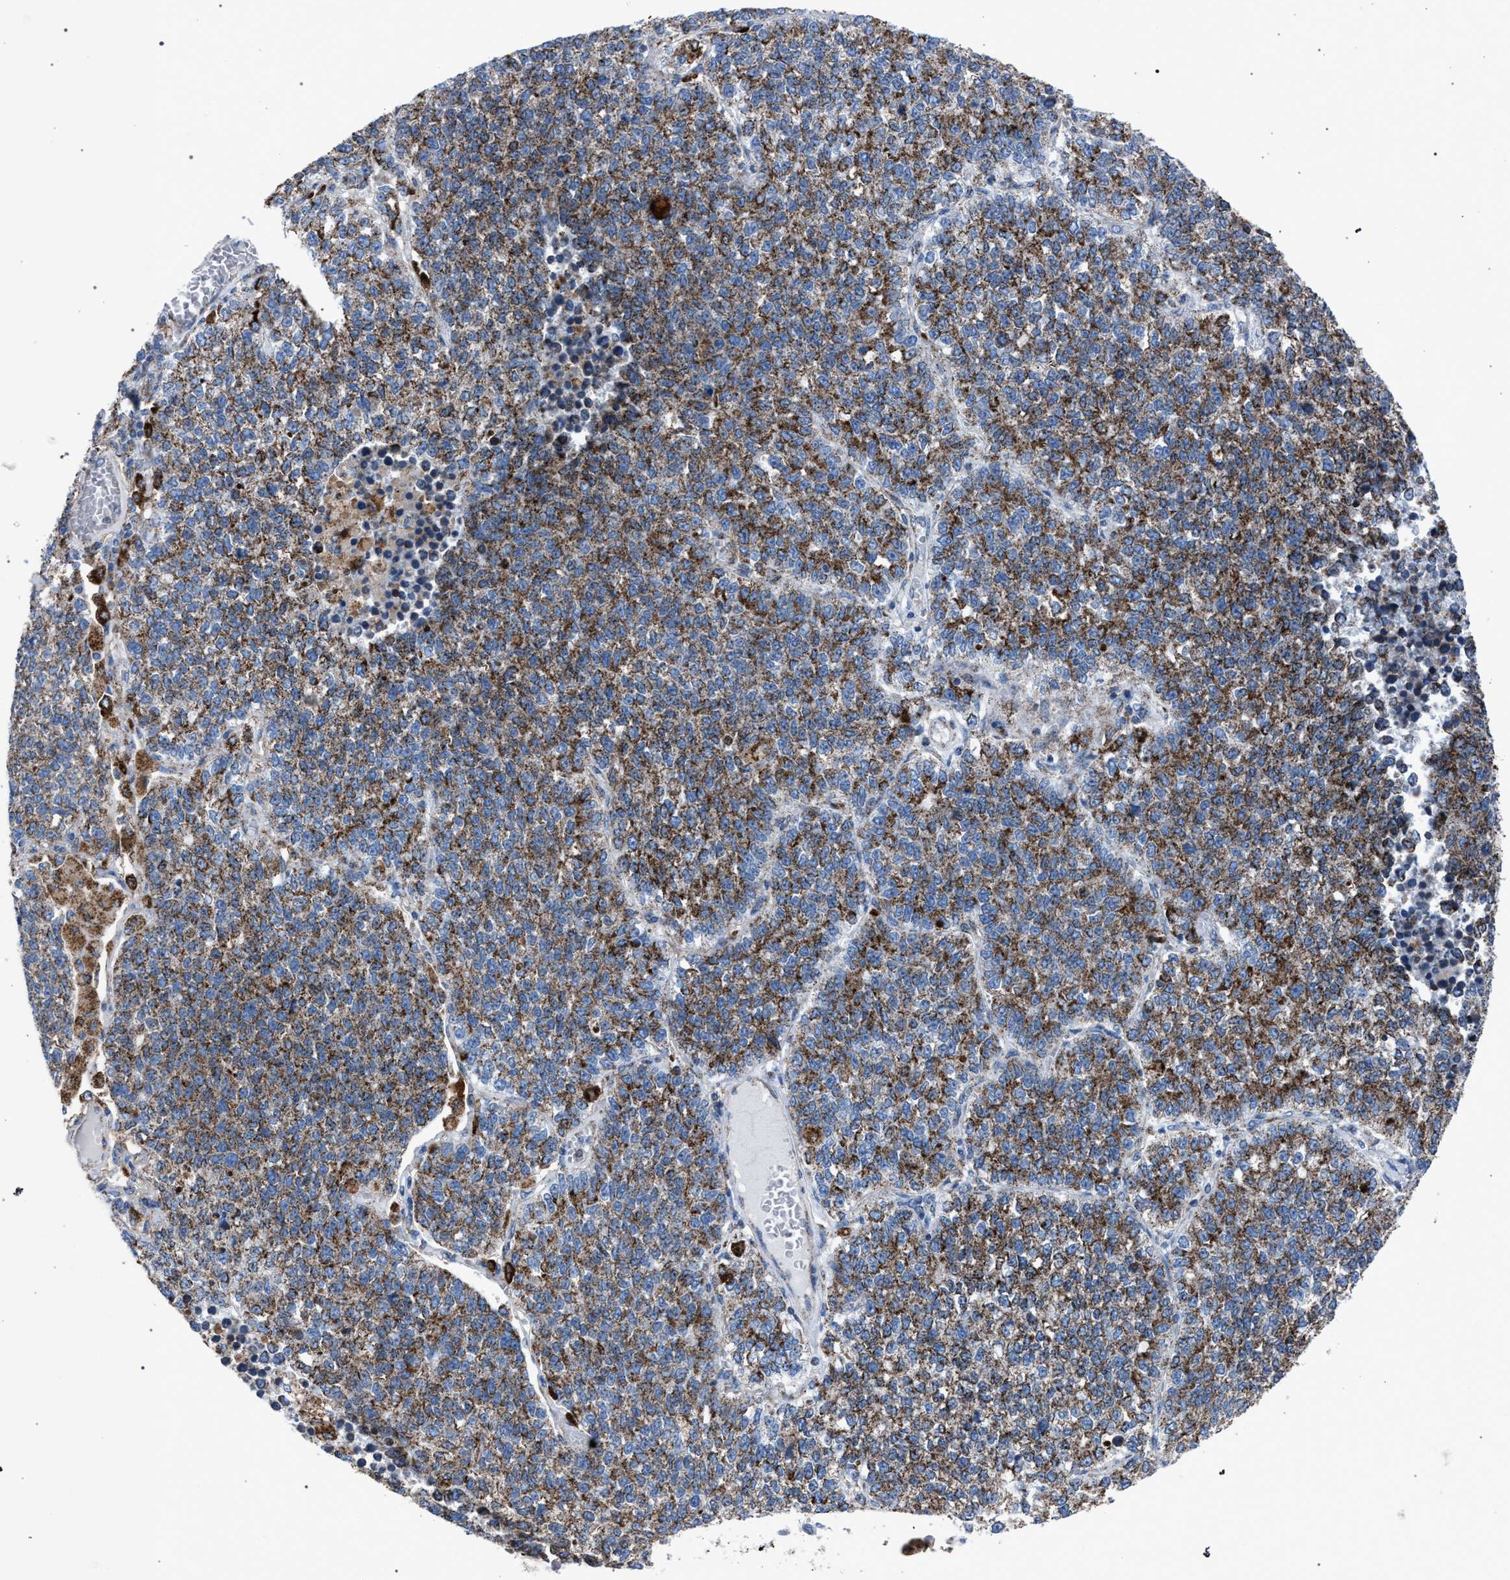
{"staining": {"intensity": "moderate", "quantity": ">75%", "location": "cytoplasmic/membranous"}, "tissue": "lung cancer", "cell_type": "Tumor cells", "image_type": "cancer", "snomed": [{"axis": "morphology", "description": "Adenocarcinoma, NOS"}, {"axis": "topography", "description": "Lung"}], "caption": "Tumor cells demonstrate medium levels of moderate cytoplasmic/membranous positivity in about >75% of cells in human adenocarcinoma (lung).", "gene": "HSD17B4", "patient": {"sex": "male", "age": 49}}